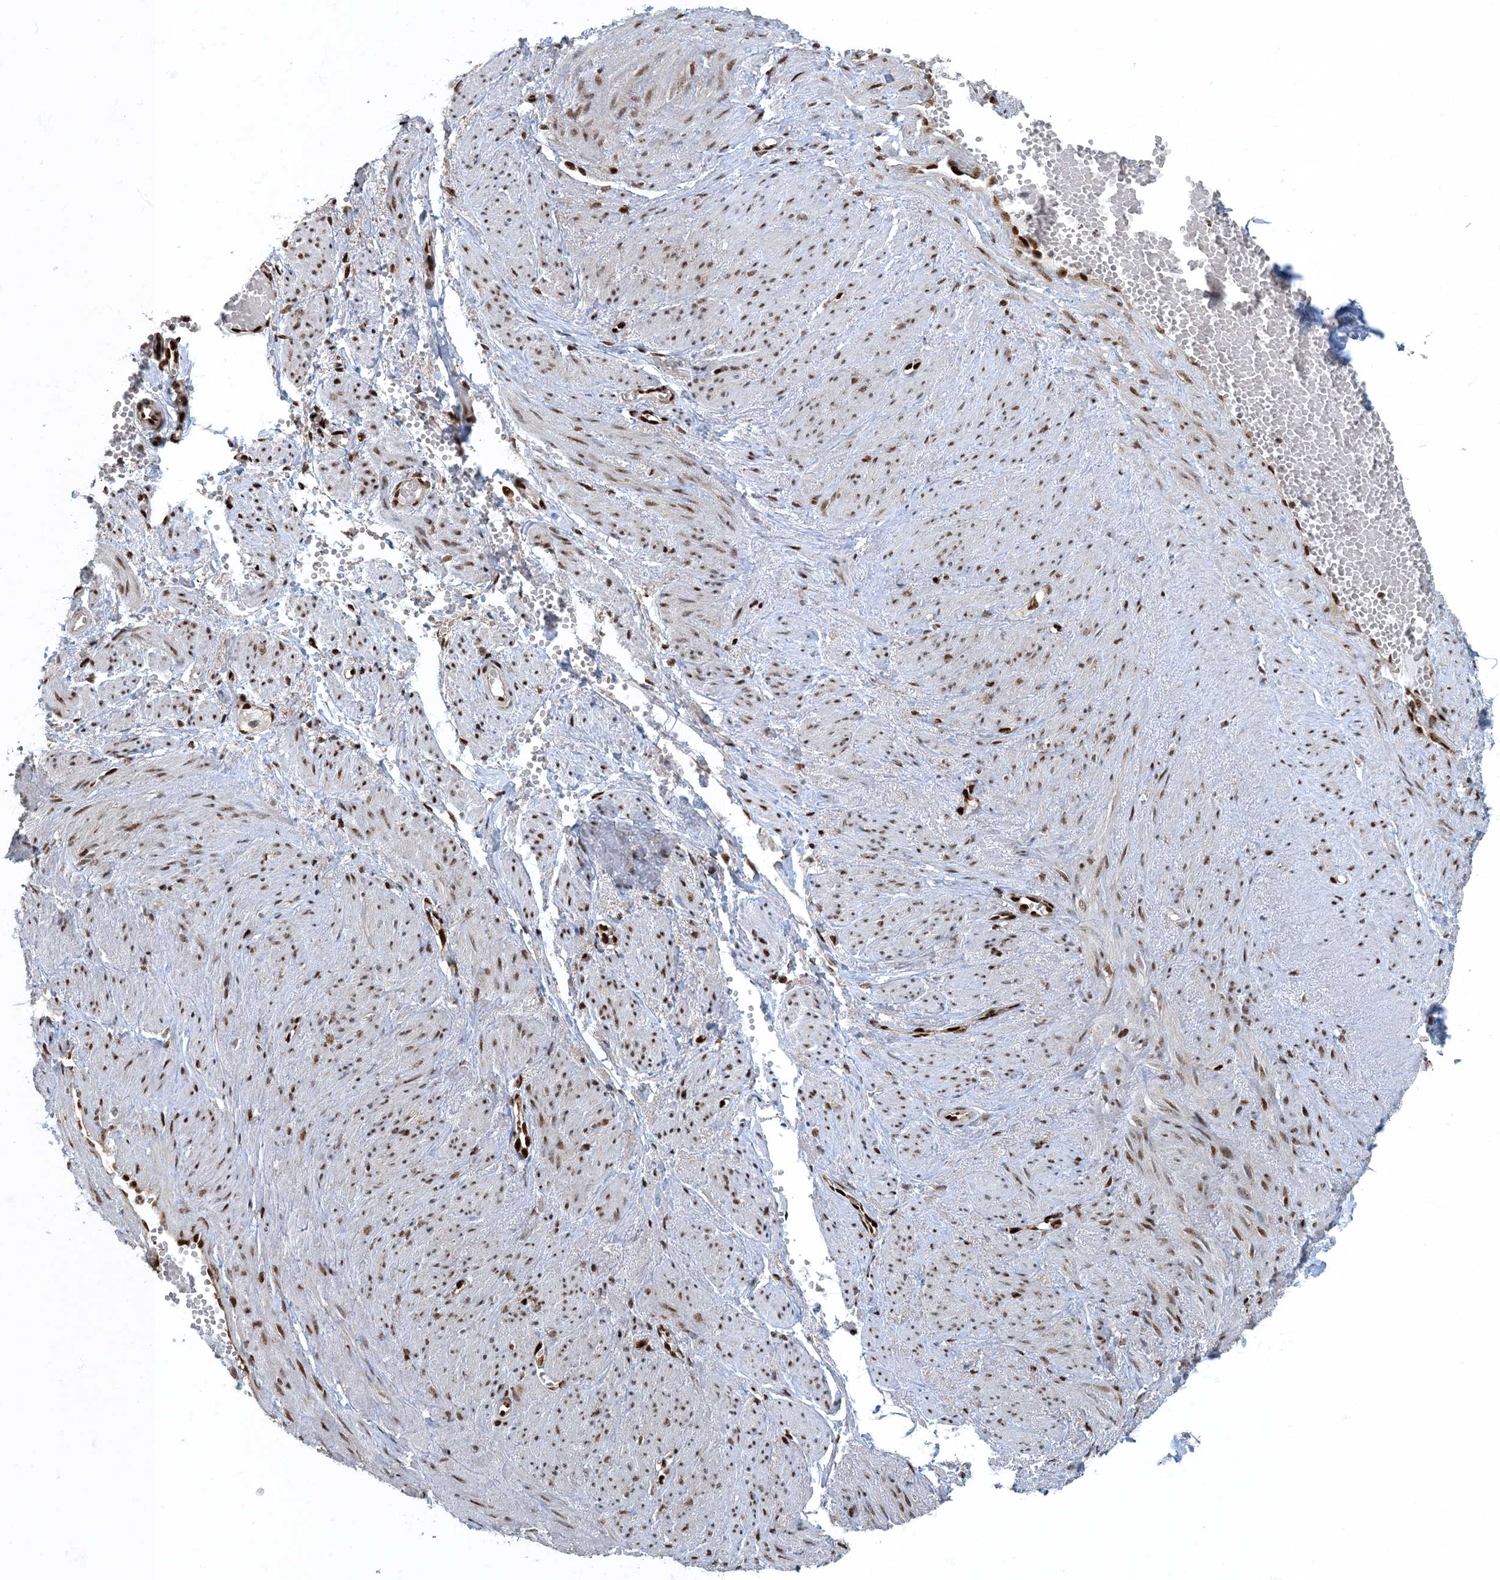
{"staining": {"intensity": "strong", "quantity": ">75%", "location": "nuclear"}, "tissue": "adipose tissue", "cell_type": "Adipocytes", "image_type": "normal", "snomed": [{"axis": "morphology", "description": "Normal tissue, NOS"}, {"axis": "topography", "description": "Smooth muscle"}, {"axis": "topography", "description": "Peripheral nerve tissue"}], "caption": "IHC photomicrograph of benign adipose tissue: adipose tissue stained using IHC shows high levels of strong protein expression localized specifically in the nuclear of adipocytes, appearing as a nuclear brown color.", "gene": "MBD1", "patient": {"sex": "female", "age": 39}}